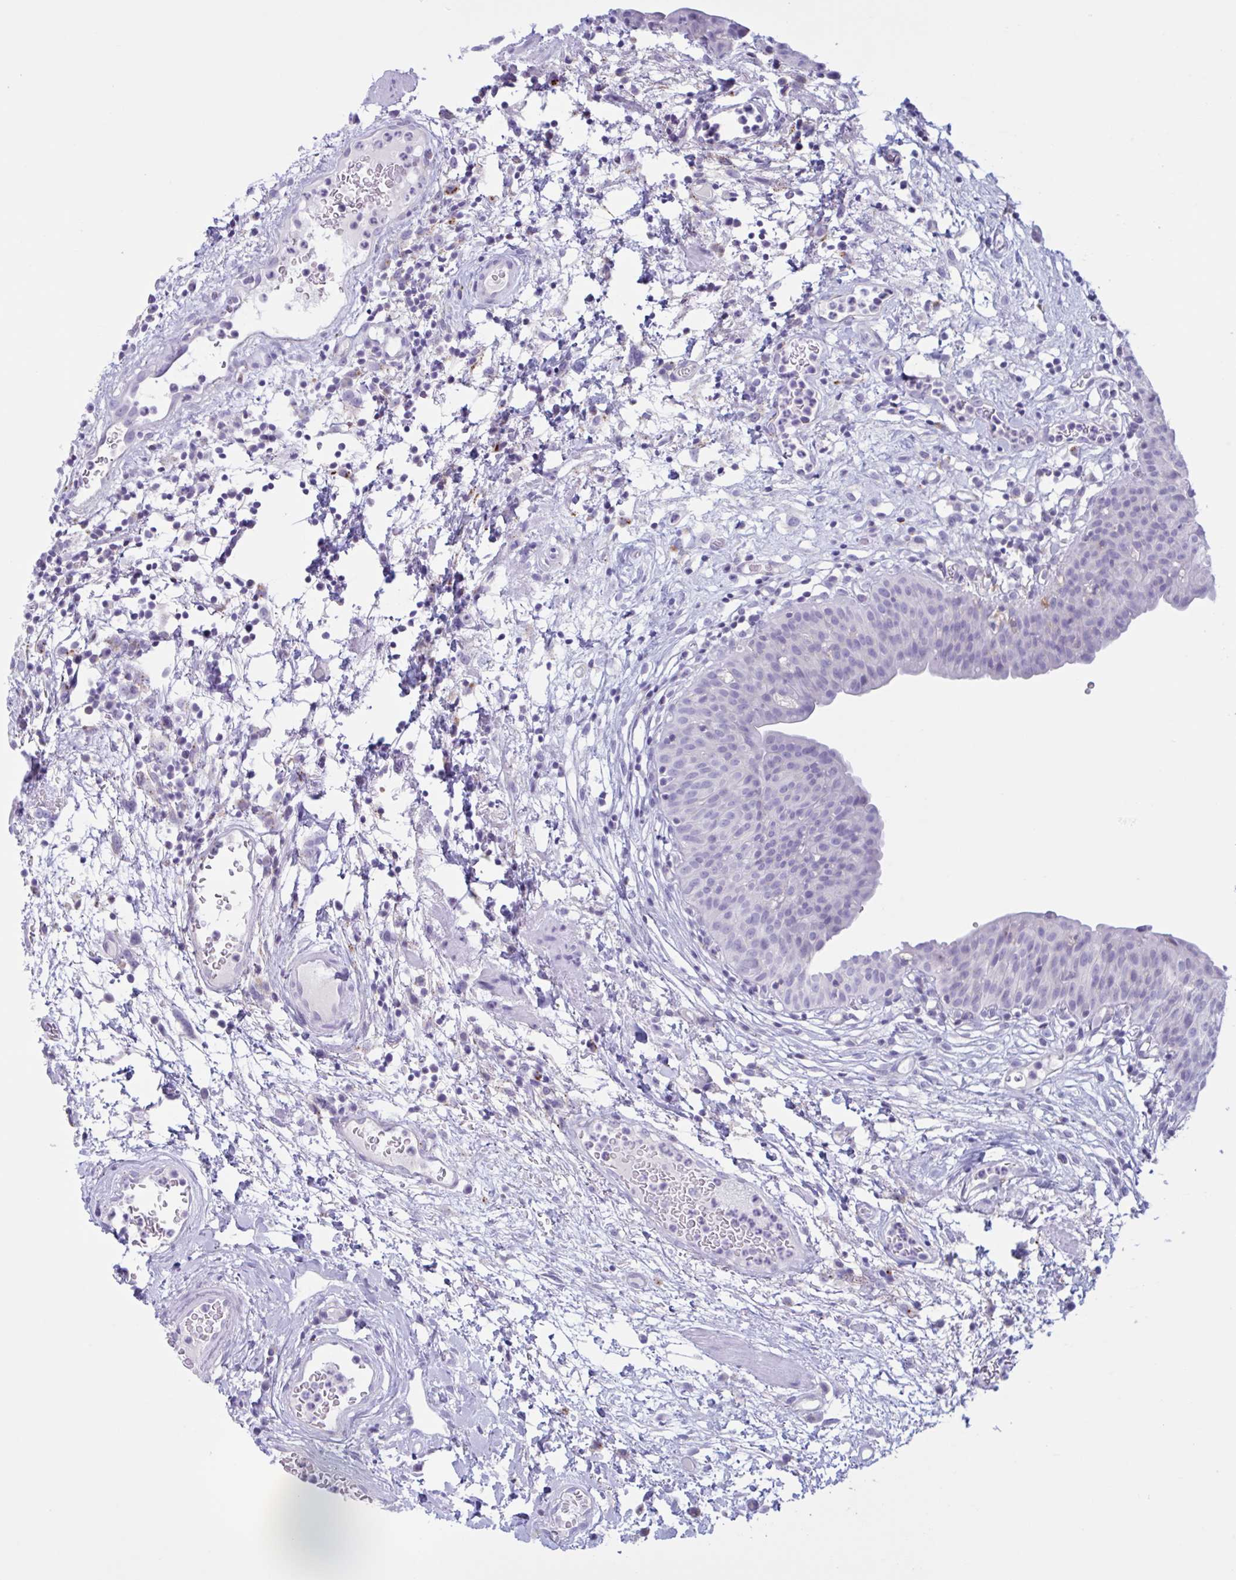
{"staining": {"intensity": "negative", "quantity": "none", "location": "none"}, "tissue": "urinary bladder", "cell_type": "Urothelial cells", "image_type": "normal", "snomed": [{"axis": "morphology", "description": "Normal tissue, NOS"}, {"axis": "morphology", "description": "Inflammation, NOS"}, {"axis": "topography", "description": "Urinary bladder"}], "caption": "Urothelial cells are negative for brown protein staining in normal urinary bladder. Nuclei are stained in blue.", "gene": "XCL1", "patient": {"sex": "male", "age": 57}}